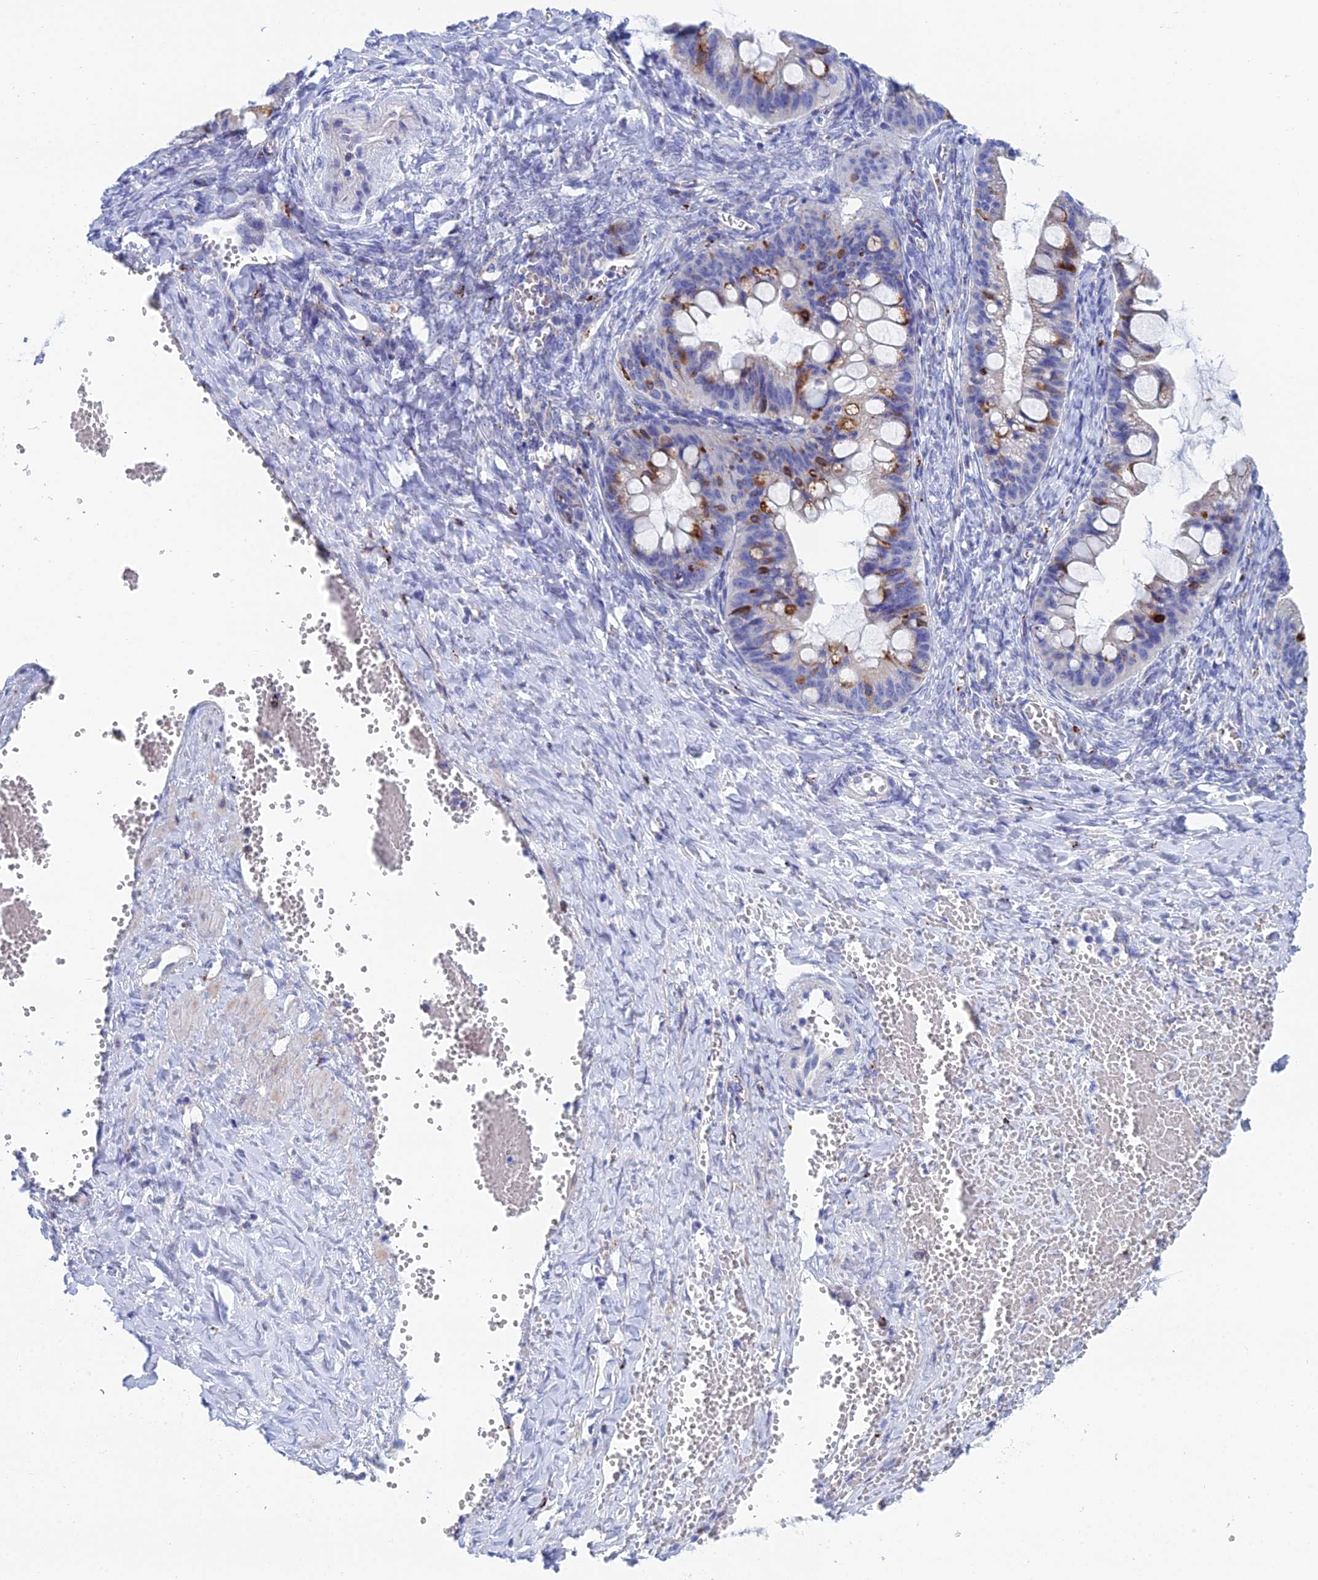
{"staining": {"intensity": "moderate", "quantity": "<25%", "location": "cytoplasmic/membranous"}, "tissue": "ovarian cancer", "cell_type": "Tumor cells", "image_type": "cancer", "snomed": [{"axis": "morphology", "description": "Cystadenocarcinoma, mucinous, NOS"}, {"axis": "topography", "description": "Ovary"}], "caption": "Brown immunohistochemical staining in human ovarian mucinous cystadenocarcinoma shows moderate cytoplasmic/membranous expression in about <25% of tumor cells.", "gene": "CFAP210", "patient": {"sex": "female", "age": 73}}